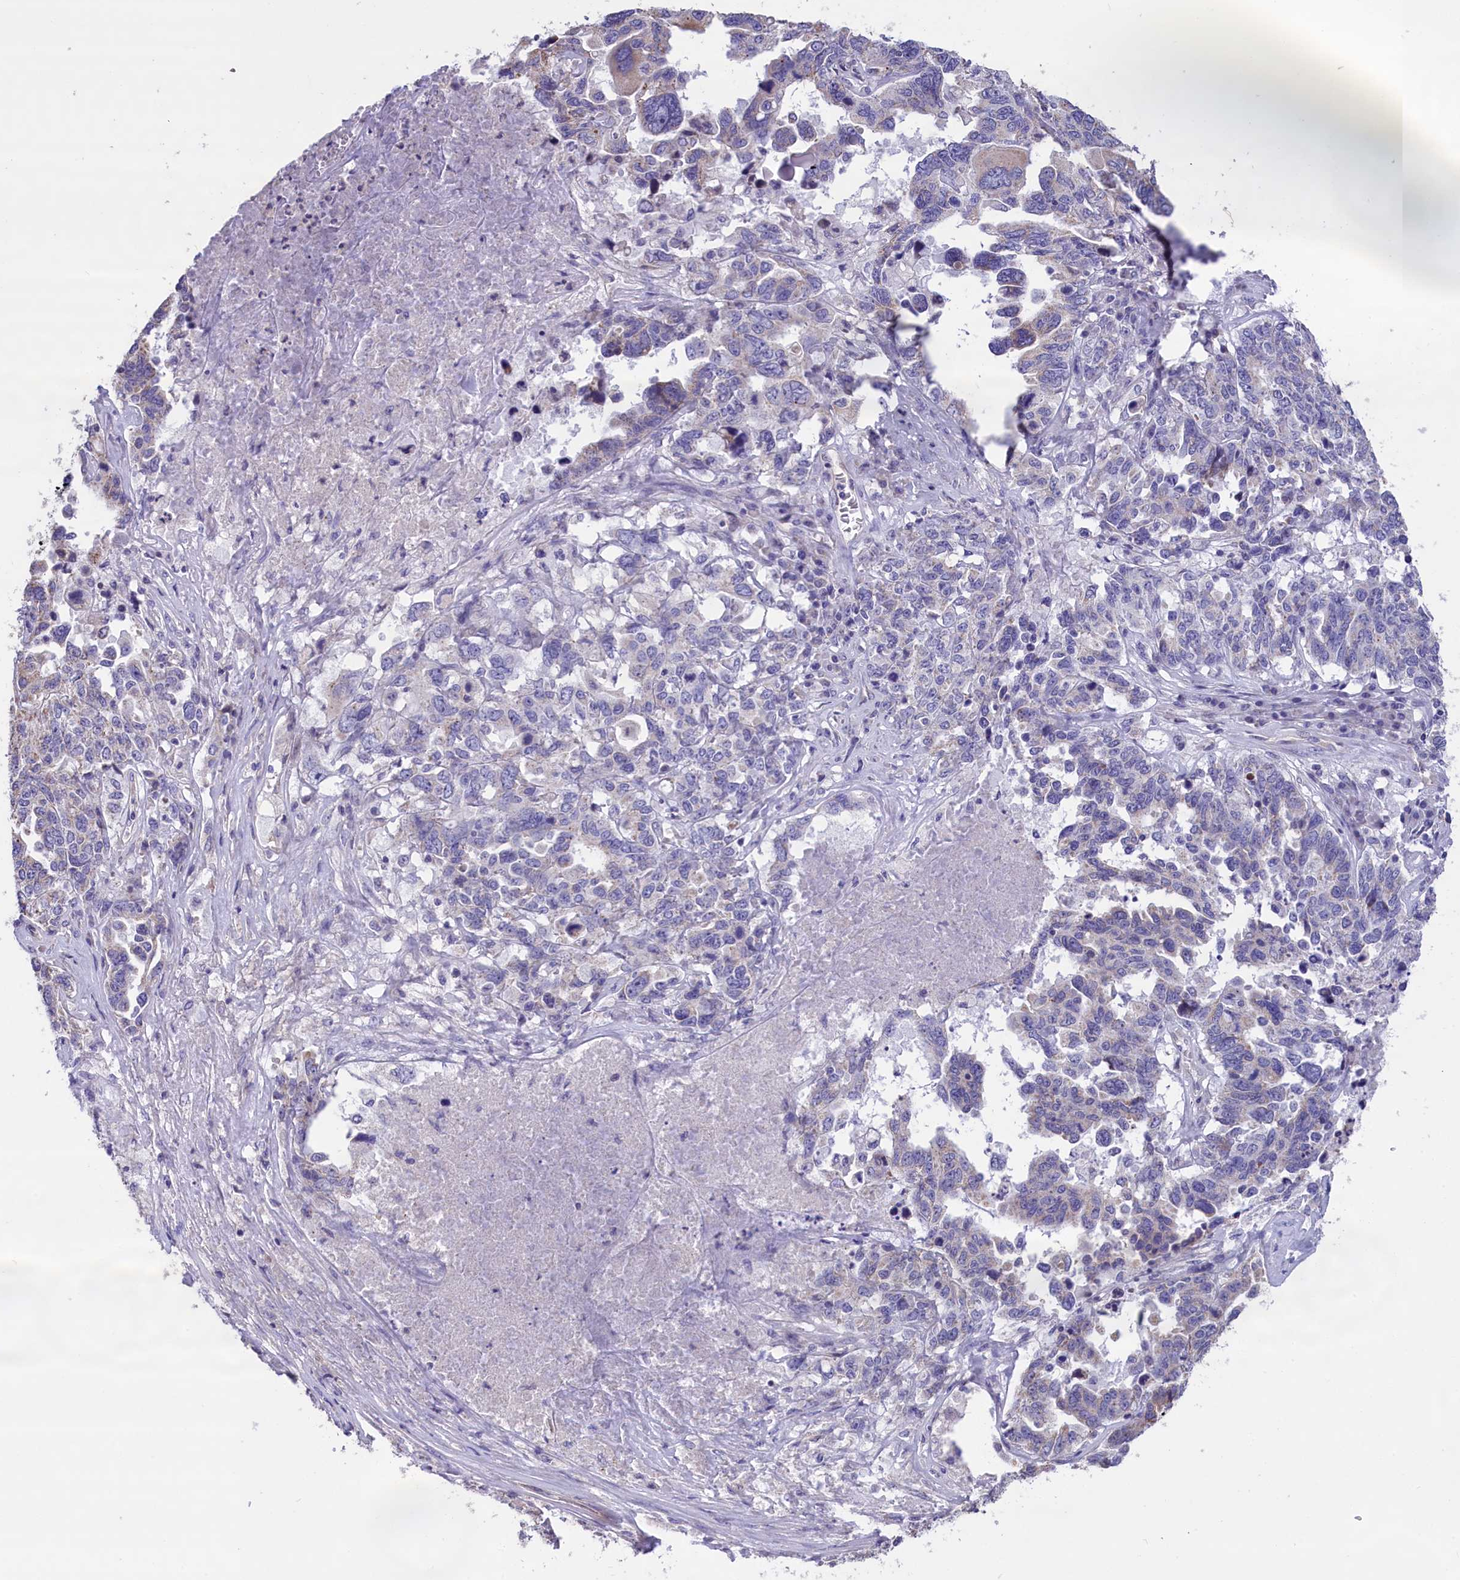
{"staining": {"intensity": "negative", "quantity": "none", "location": "none"}, "tissue": "ovarian cancer", "cell_type": "Tumor cells", "image_type": "cancer", "snomed": [{"axis": "morphology", "description": "Carcinoma, endometroid"}, {"axis": "topography", "description": "Ovary"}], "caption": "Photomicrograph shows no protein positivity in tumor cells of ovarian endometroid carcinoma tissue.", "gene": "CYP2U1", "patient": {"sex": "female", "age": 62}}